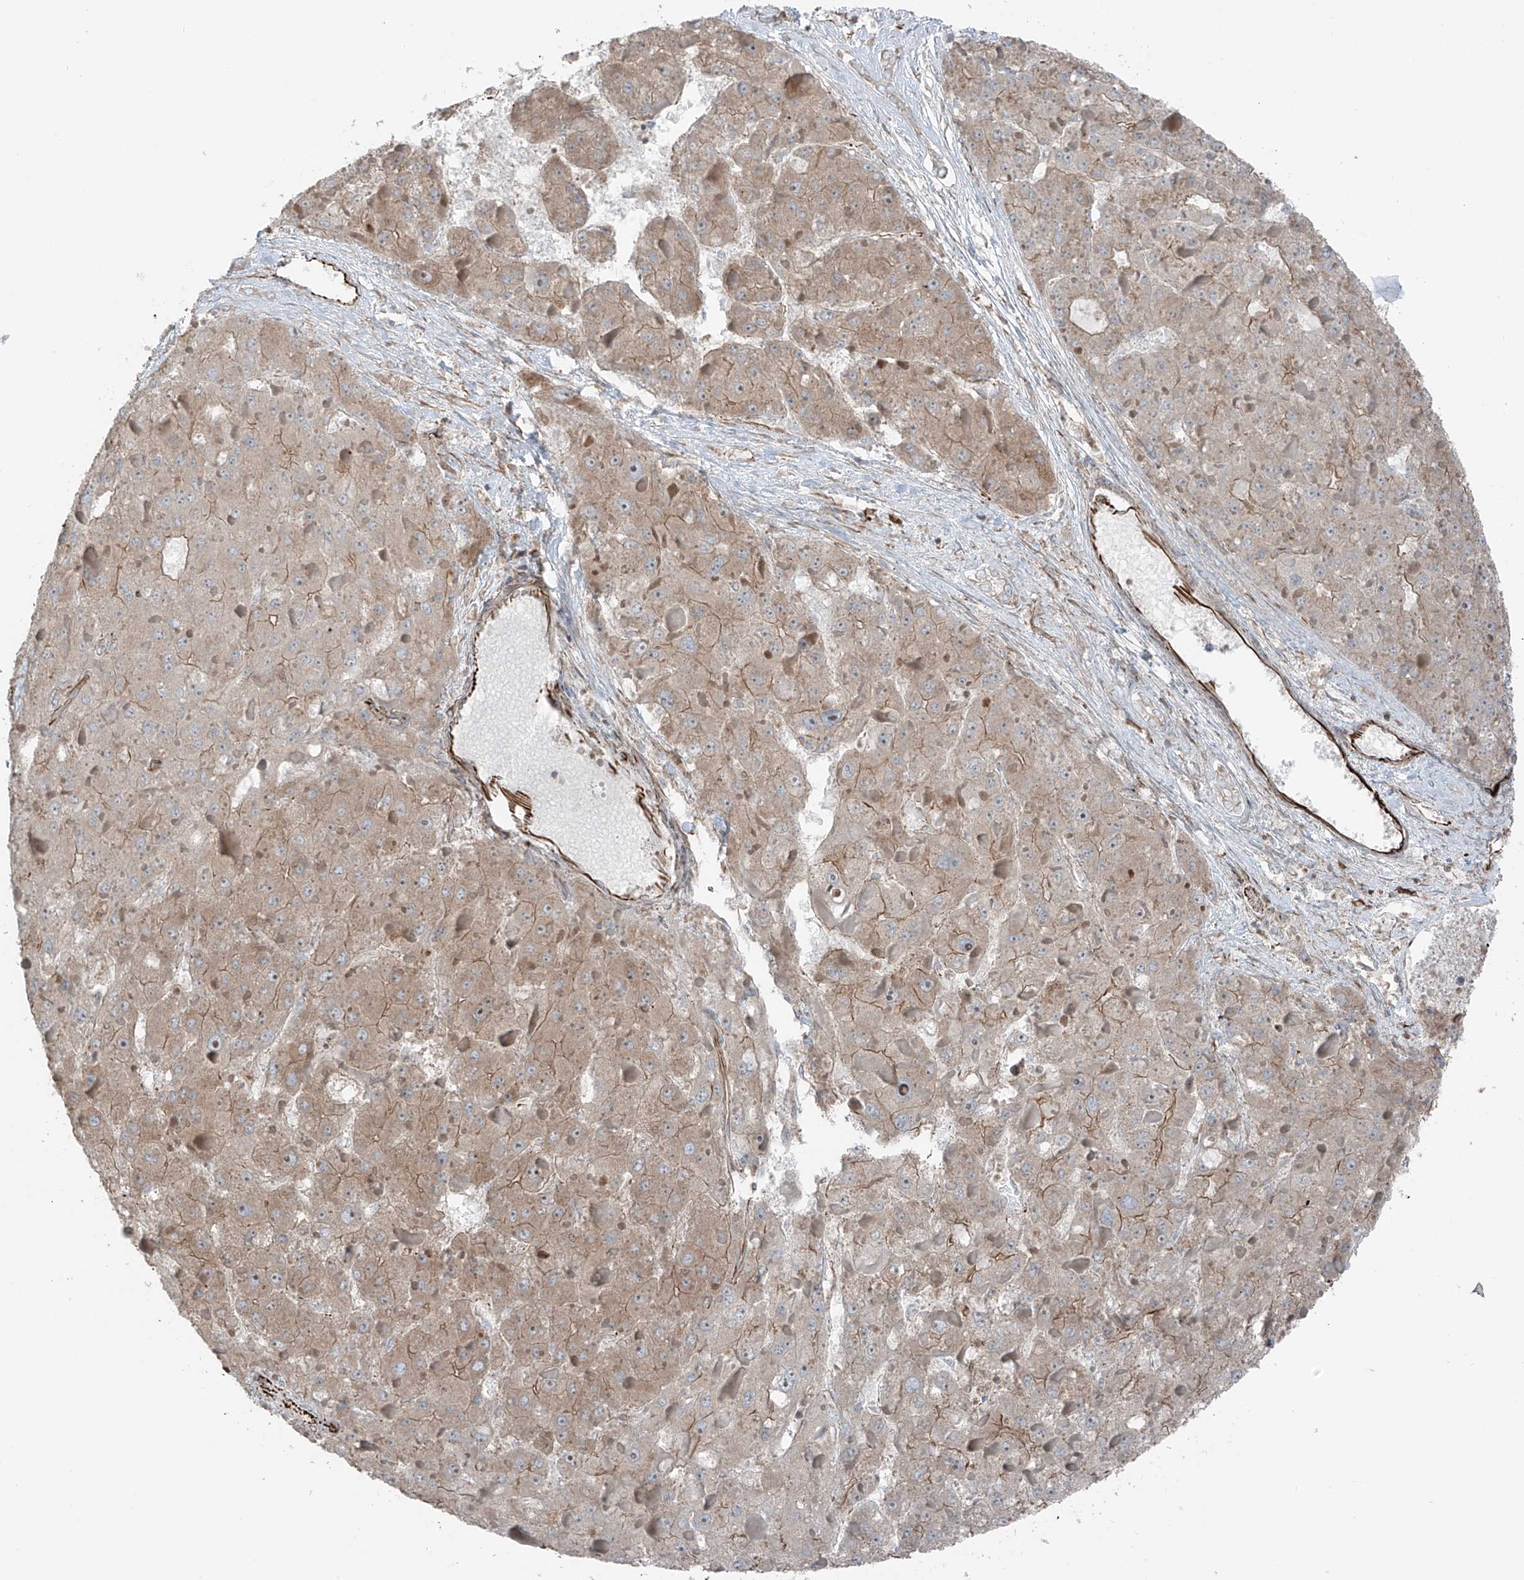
{"staining": {"intensity": "weak", "quantity": ">75%", "location": "cytoplasmic/membranous"}, "tissue": "liver cancer", "cell_type": "Tumor cells", "image_type": "cancer", "snomed": [{"axis": "morphology", "description": "Carcinoma, Hepatocellular, NOS"}, {"axis": "topography", "description": "Liver"}], "caption": "Liver cancer stained with a protein marker displays weak staining in tumor cells.", "gene": "ERLEC1", "patient": {"sex": "female", "age": 73}}